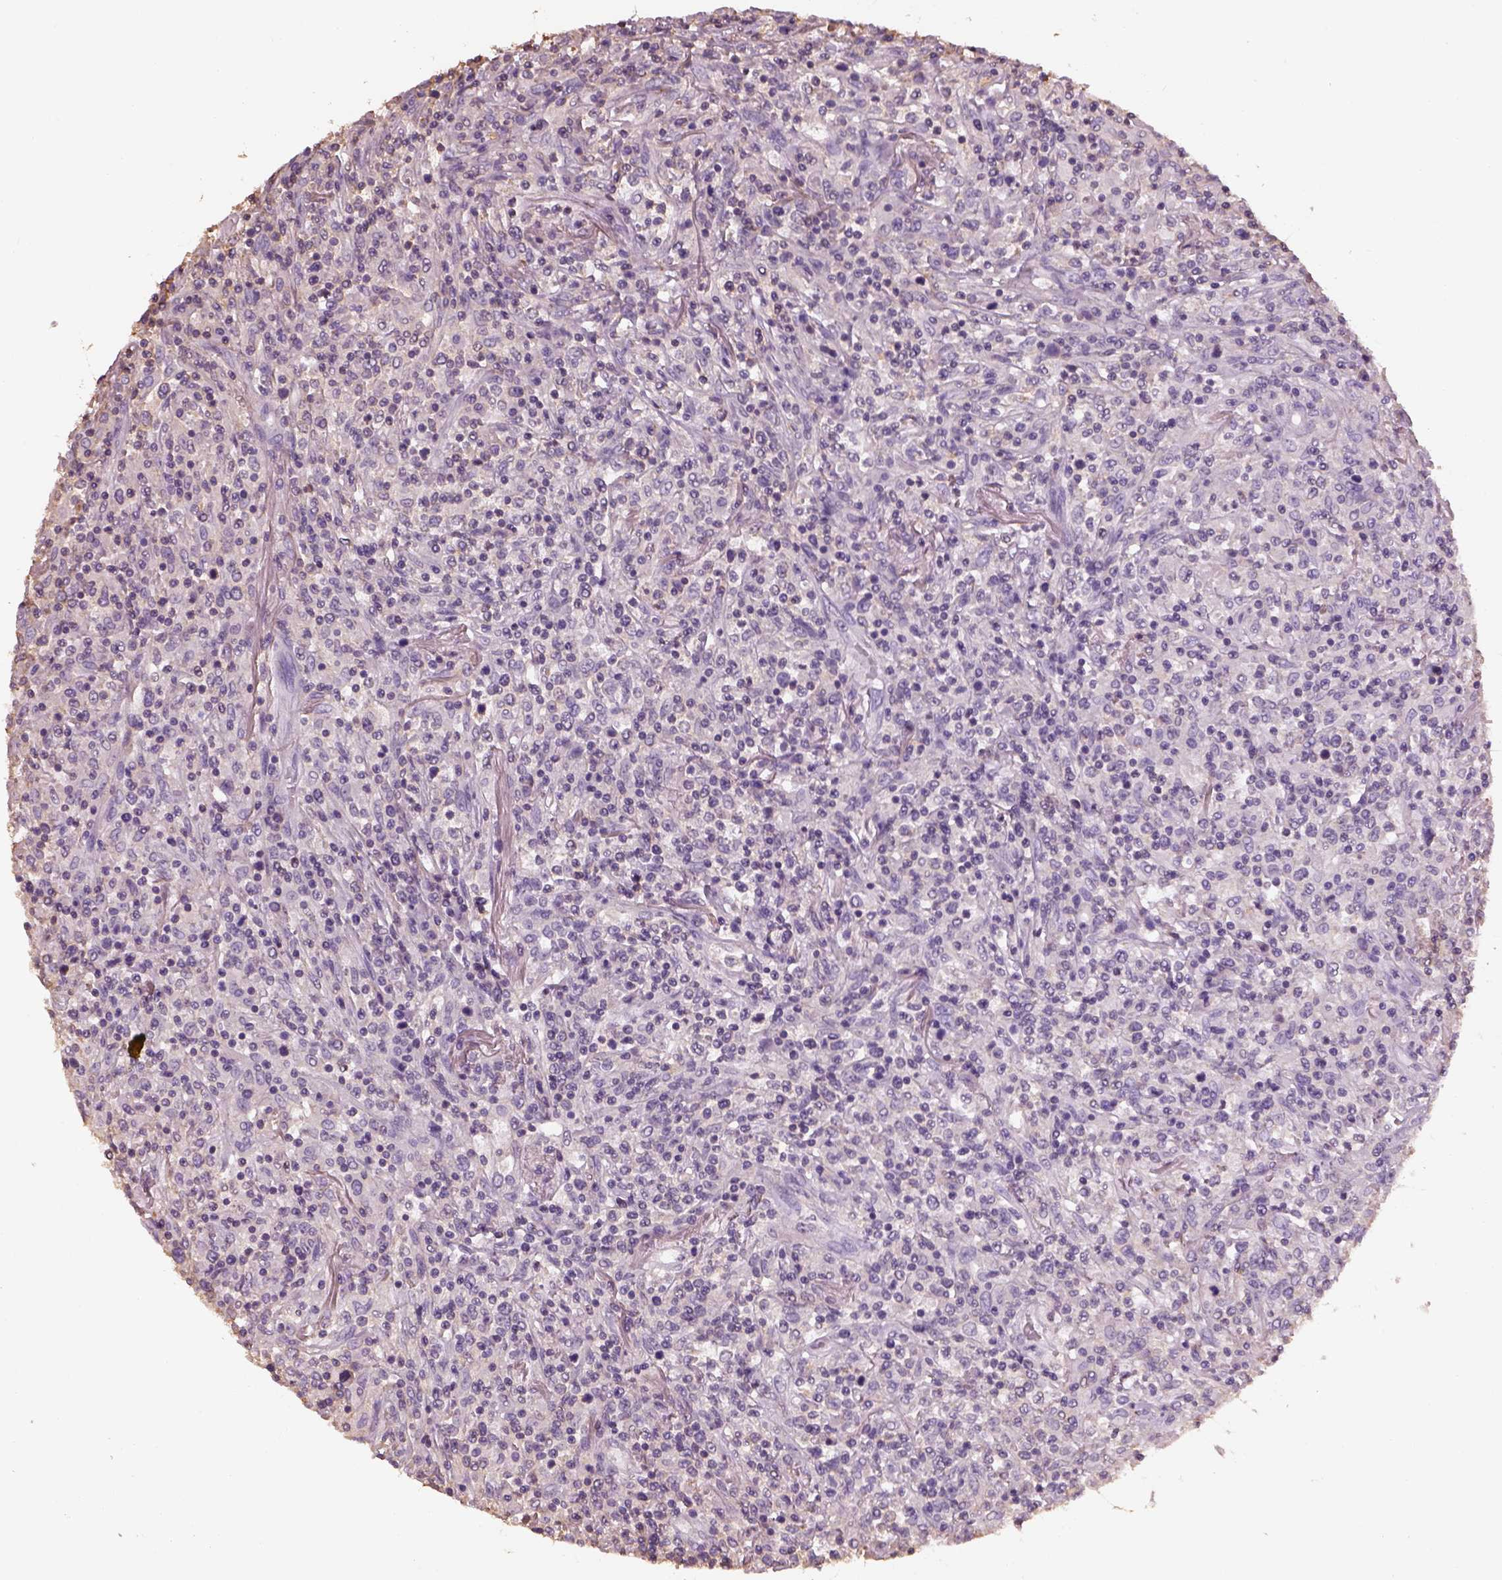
{"staining": {"intensity": "negative", "quantity": "none", "location": "none"}, "tissue": "lymphoma", "cell_type": "Tumor cells", "image_type": "cancer", "snomed": [{"axis": "morphology", "description": "Malignant lymphoma, non-Hodgkin's type, High grade"}, {"axis": "topography", "description": "Lung"}], "caption": "An immunohistochemistry (IHC) image of lymphoma is shown. There is no staining in tumor cells of lymphoma.", "gene": "OTUD6A", "patient": {"sex": "male", "age": 79}}